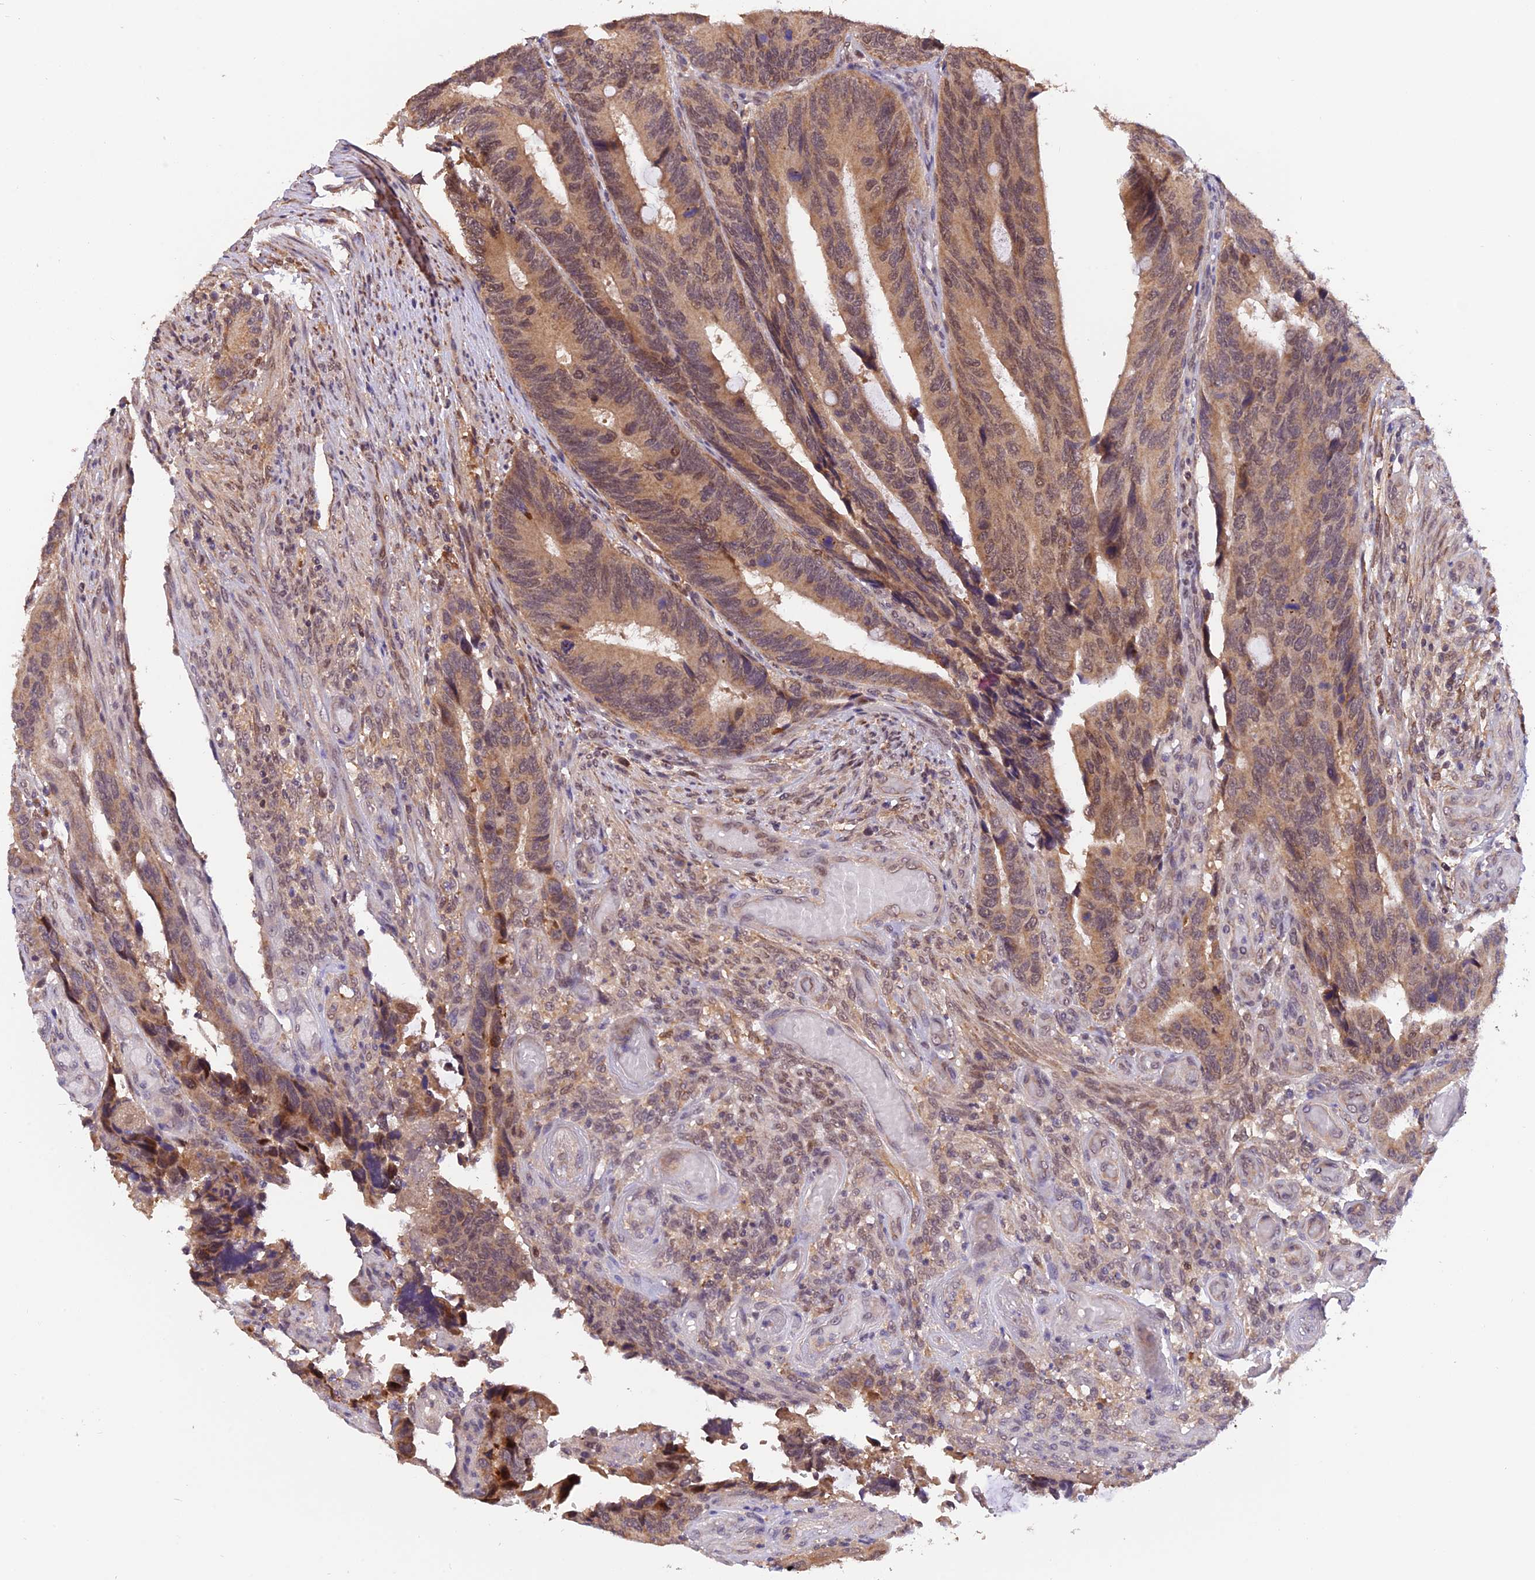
{"staining": {"intensity": "moderate", "quantity": ">75%", "location": "cytoplasmic/membranous,nuclear"}, "tissue": "colorectal cancer", "cell_type": "Tumor cells", "image_type": "cancer", "snomed": [{"axis": "morphology", "description": "Adenocarcinoma, NOS"}, {"axis": "topography", "description": "Colon"}], "caption": "An image of human colorectal adenocarcinoma stained for a protein demonstrates moderate cytoplasmic/membranous and nuclear brown staining in tumor cells. The staining was performed using DAB (3,3'-diaminobenzidine) to visualize the protein expression in brown, while the nuclei were stained in blue with hematoxylin (Magnification: 20x).", "gene": "MNS1", "patient": {"sex": "male", "age": 87}}